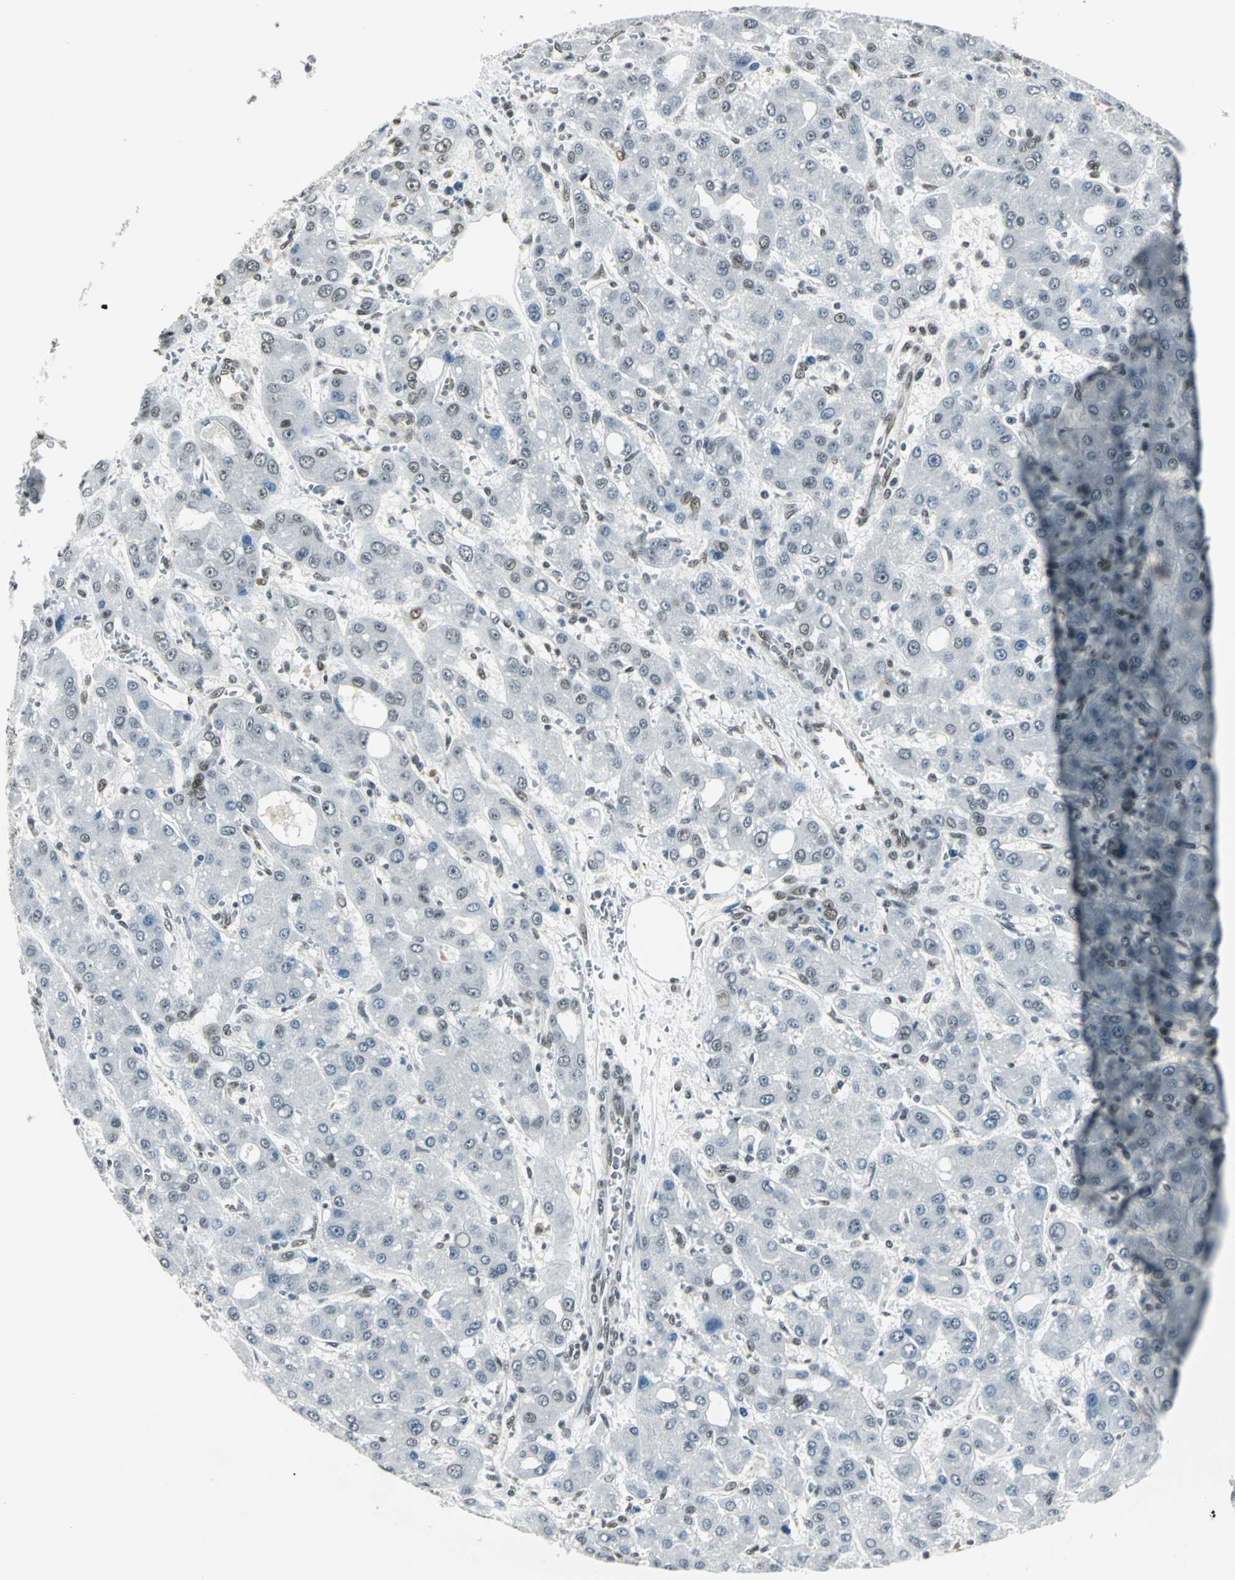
{"staining": {"intensity": "moderate", "quantity": "<25%", "location": "nuclear"}, "tissue": "liver cancer", "cell_type": "Tumor cells", "image_type": "cancer", "snomed": [{"axis": "morphology", "description": "Carcinoma, Hepatocellular, NOS"}, {"axis": "topography", "description": "Liver"}], "caption": "Protein staining reveals moderate nuclear positivity in about <25% of tumor cells in hepatocellular carcinoma (liver).", "gene": "ADNP", "patient": {"sex": "male", "age": 55}}